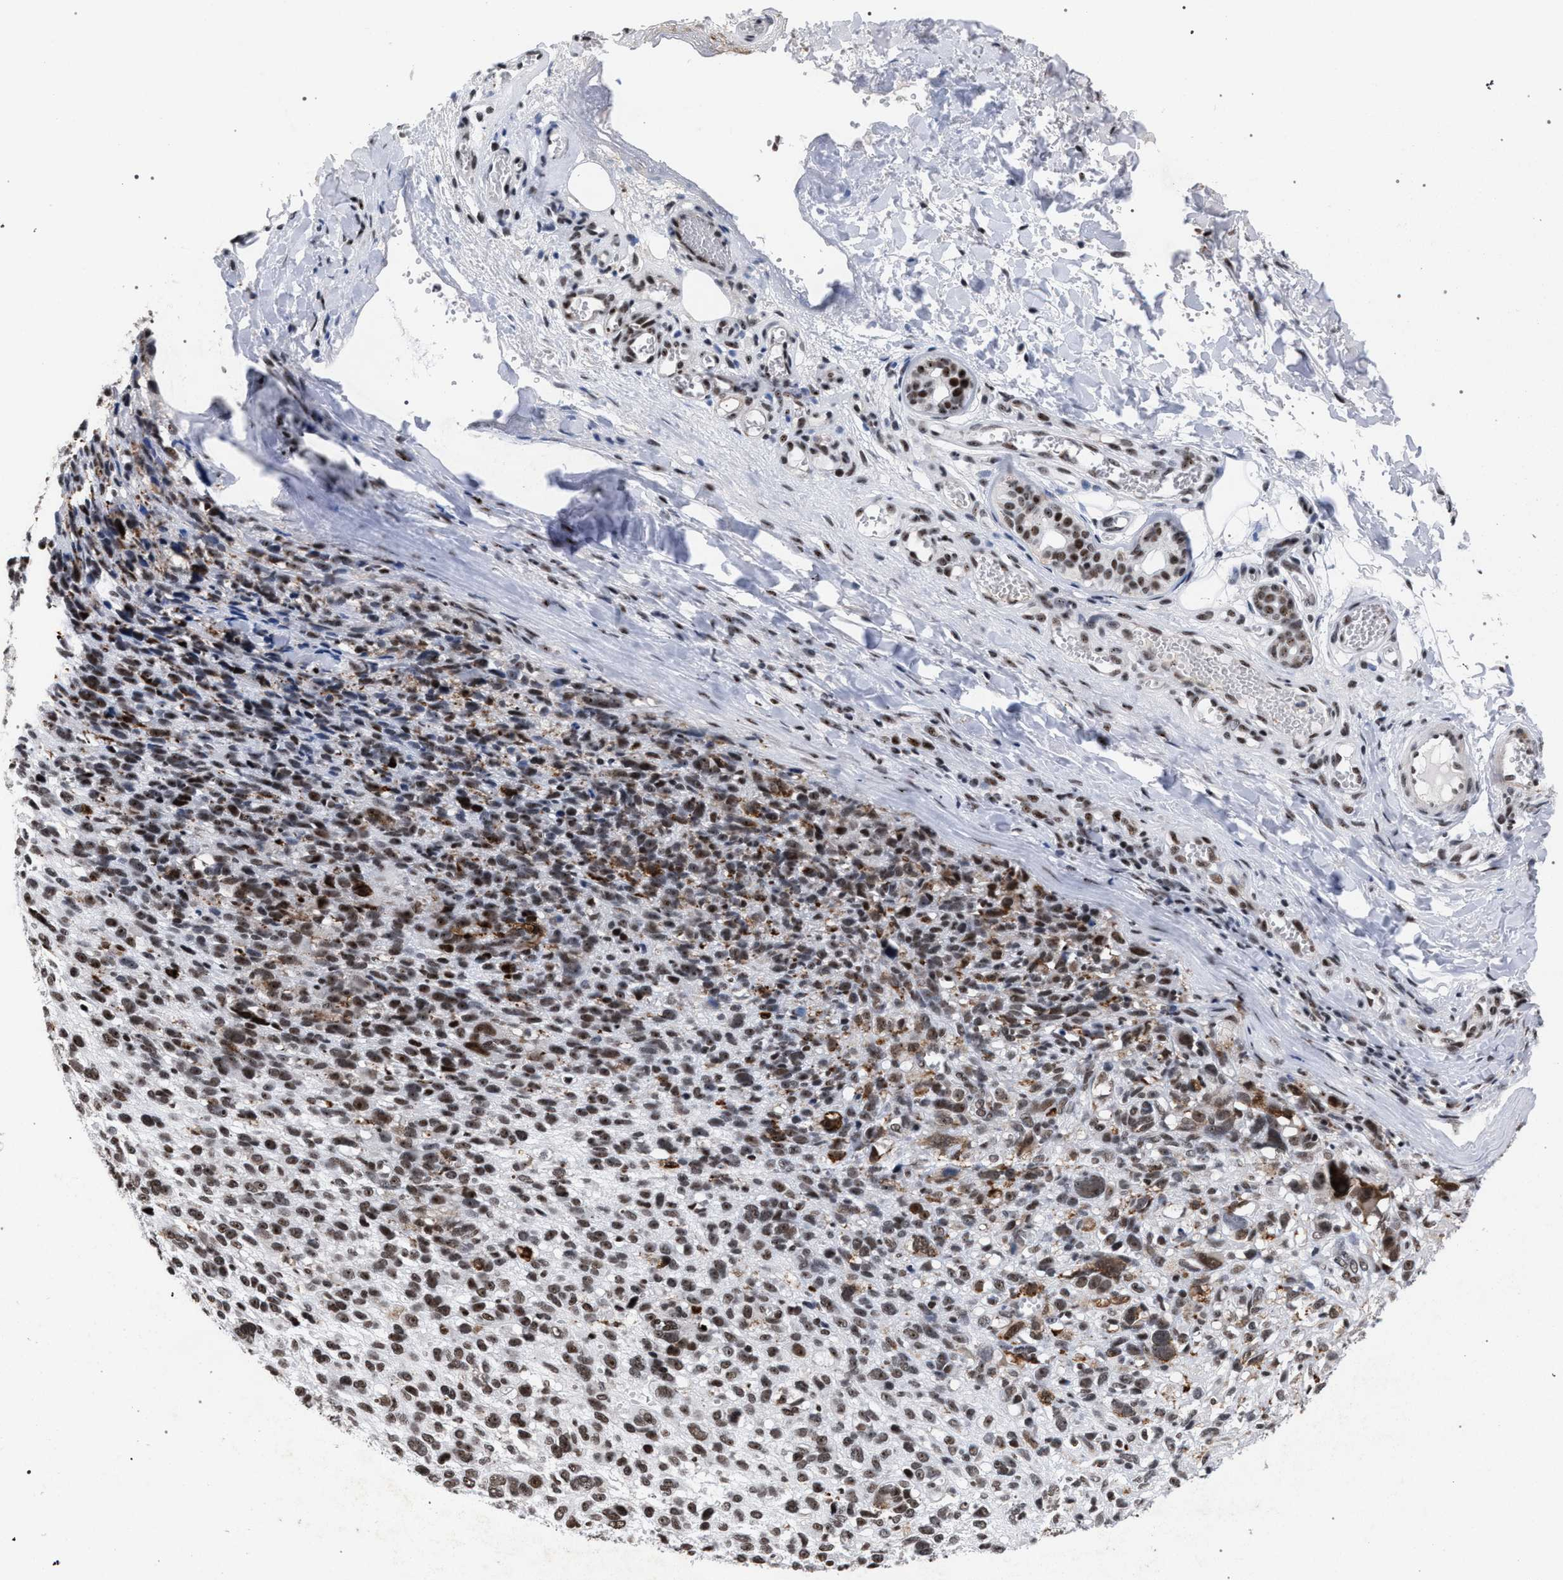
{"staining": {"intensity": "moderate", "quantity": ">75%", "location": "nuclear"}, "tissue": "melanoma", "cell_type": "Tumor cells", "image_type": "cancer", "snomed": [{"axis": "morphology", "description": "Malignant melanoma, NOS"}, {"axis": "topography", "description": "Skin"}], "caption": "This is an image of immunohistochemistry (IHC) staining of malignant melanoma, which shows moderate positivity in the nuclear of tumor cells.", "gene": "SCAF4", "patient": {"sex": "female", "age": 55}}